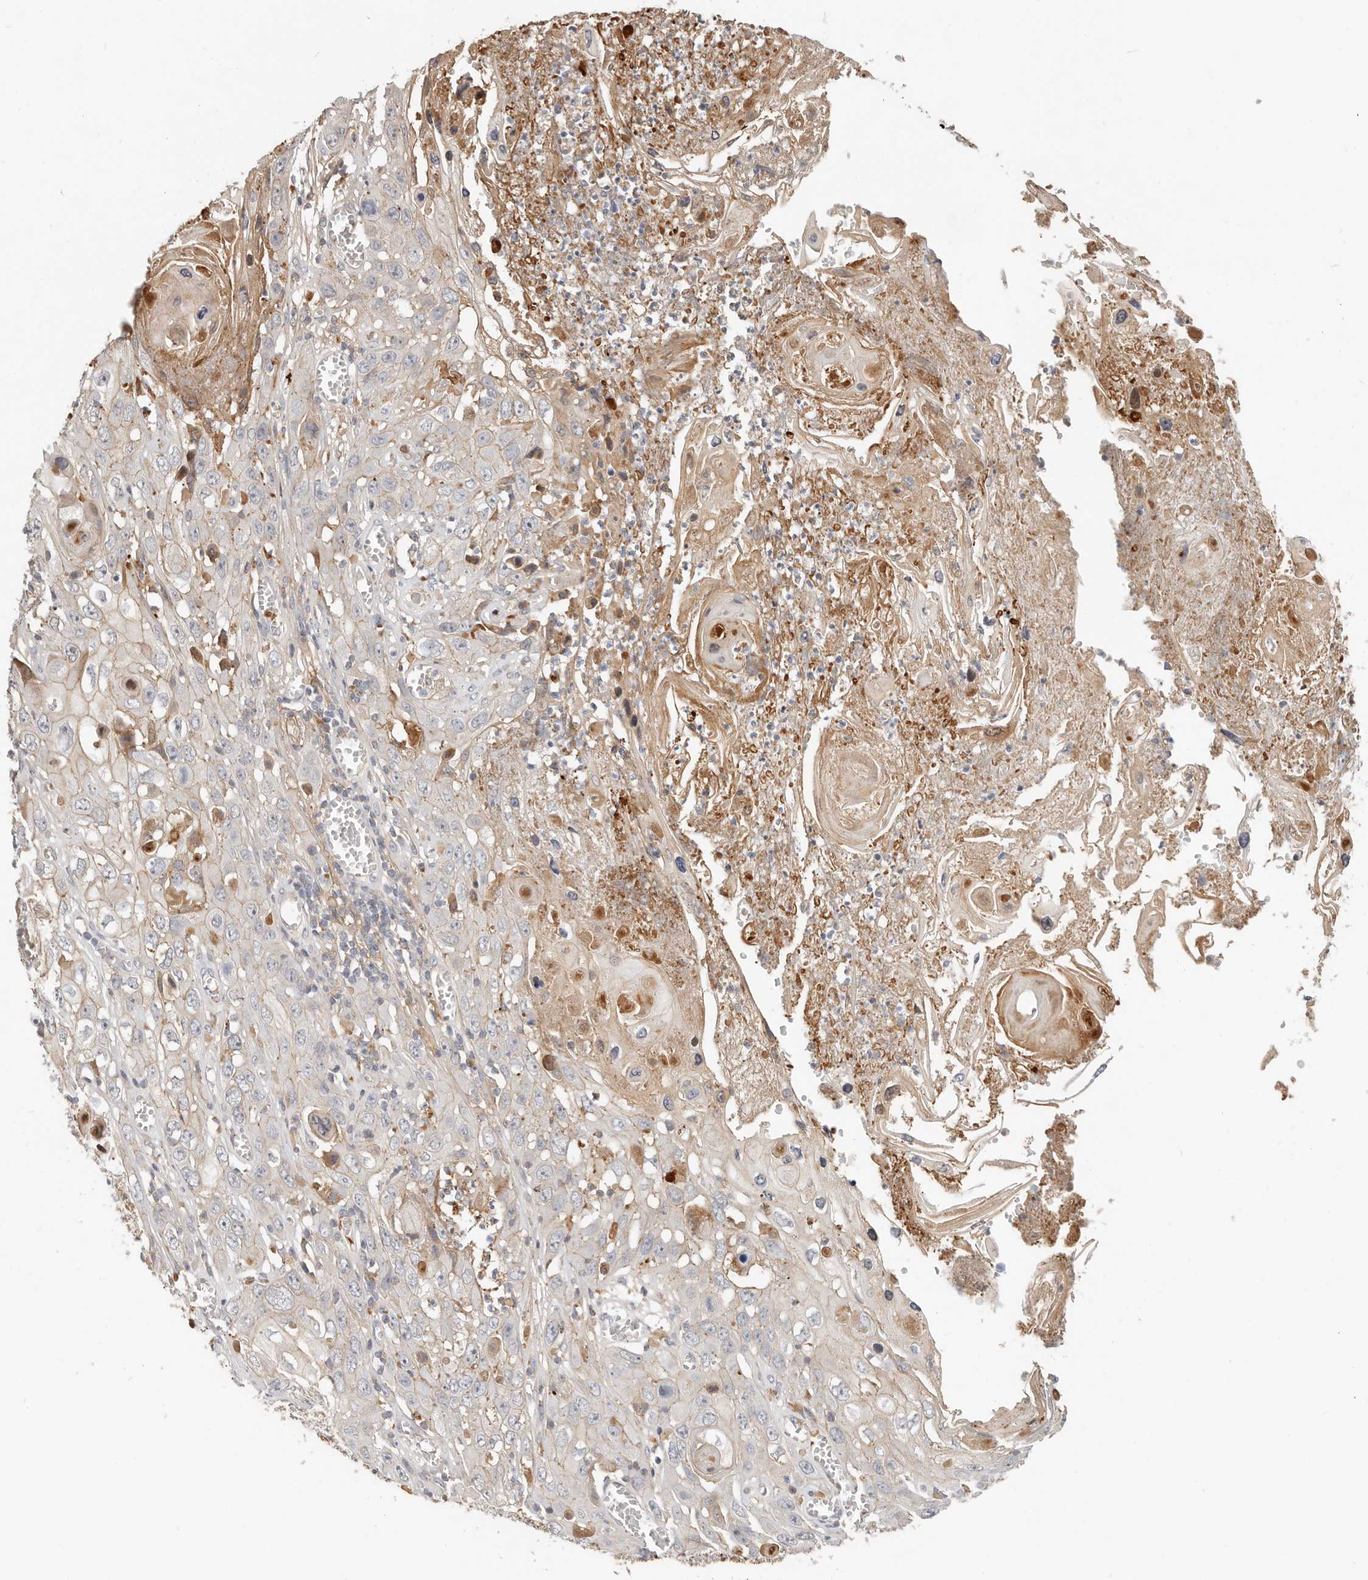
{"staining": {"intensity": "weak", "quantity": "25%-75%", "location": "cytoplasmic/membranous"}, "tissue": "skin cancer", "cell_type": "Tumor cells", "image_type": "cancer", "snomed": [{"axis": "morphology", "description": "Squamous cell carcinoma, NOS"}, {"axis": "topography", "description": "Skin"}], "caption": "The image demonstrates staining of skin cancer, revealing weak cytoplasmic/membranous protein positivity (brown color) within tumor cells.", "gene": "MTFR2", "patient": {"sex": "male", "age": 55}}